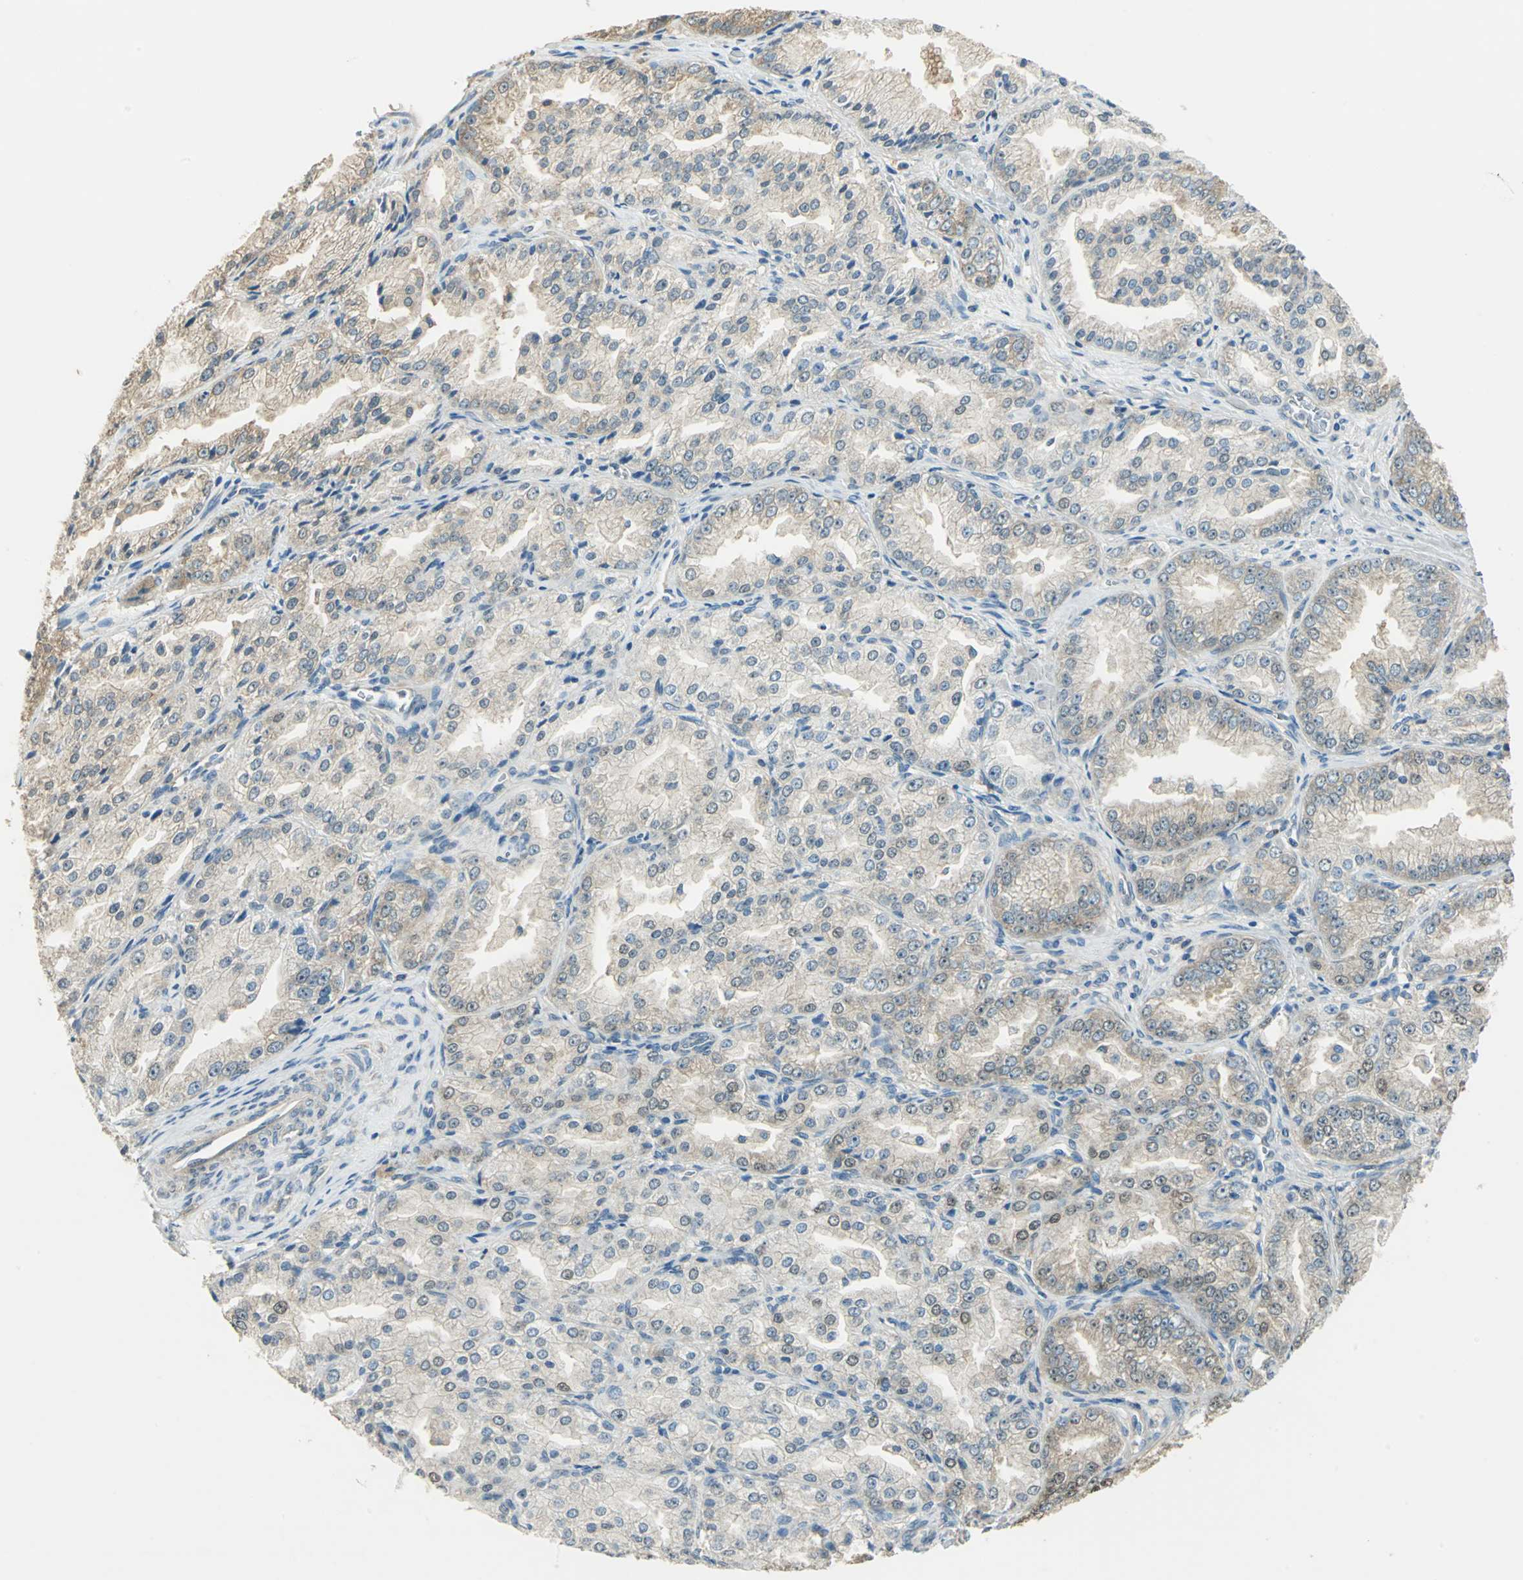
{"staining": {"intensity": "moderate", "quantity": "<25%", "location": "cytoplasmic/membranous,nuclear"}, "tissue": "prostate cancer", "cell_type": "Tumor cells", "image_type": "cancer", "snomed": [{"axis": "morphology", "description": "Adenocarcinoma, High grade"}, {"axis": "topography", "description": "Prostate"}], "caption": "A high-resolution photomicrograph shows immunohistochemistry staining of prostate adenocarcinoma (high-grade), which reveals moderate cytoplasmic/membranous and nuclear expression in about <25% of tumor cells.", "gene": "SHC2", "patient": {"sex": "male", "age": 61}}